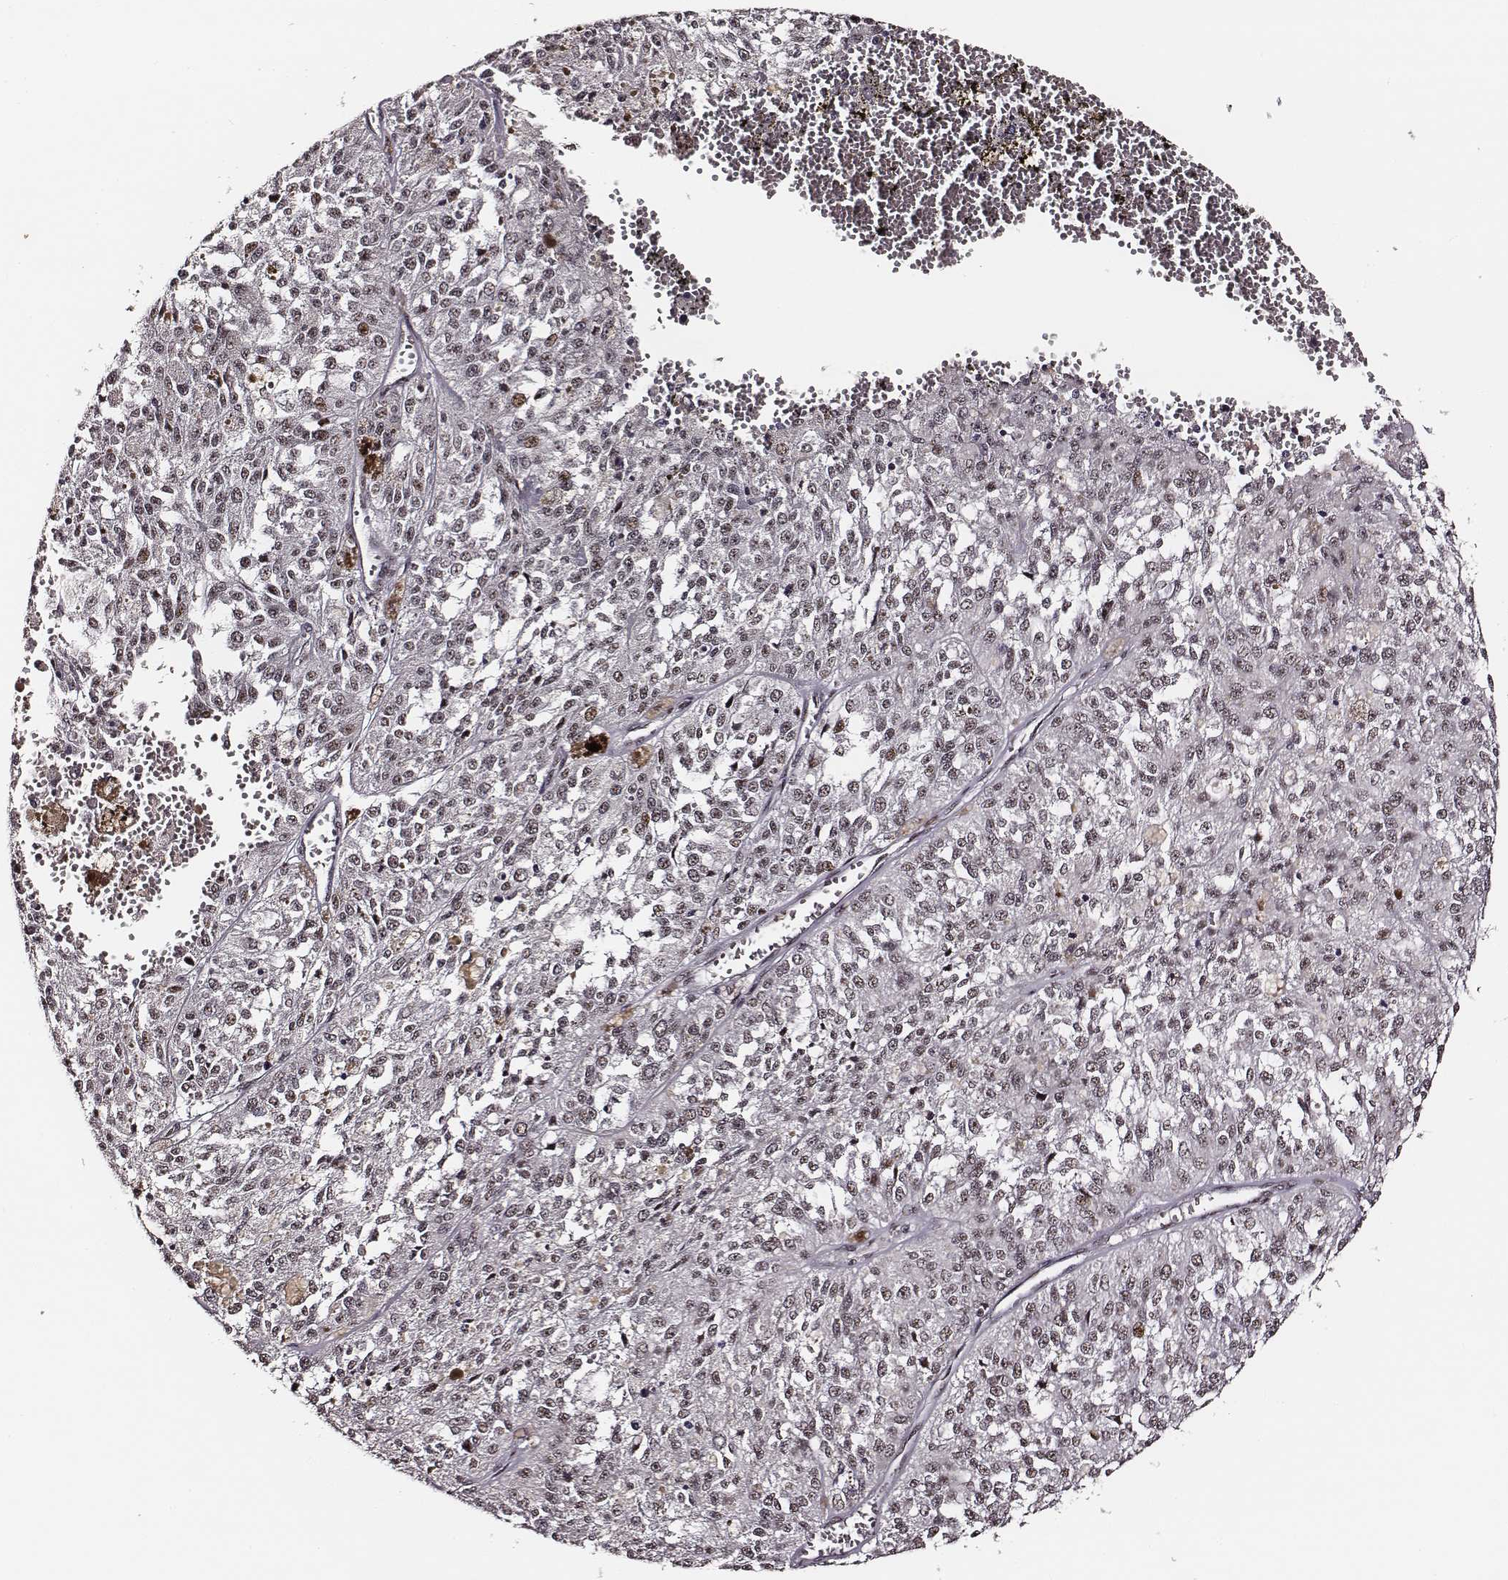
{"staining": {"intensity": "weak", "quantity": ">75%", "location": "nuclear"}, "tissue": "melanoma", "cell_type": "Tumor cells", "image_type": "cancer", "snomed": [{"axis": "morphology", "description": "Malignant melanoma, Metastatic site"}, {"axis": "topography", "description": "Lymph node"}], "caption": "Immunohistochemical staining of human melanoma exhibits low levels of weak nuclear expression in about >75% of tumor cells.", "gene": "PPARA", "patient": {"sex": "female", "age": 64}}